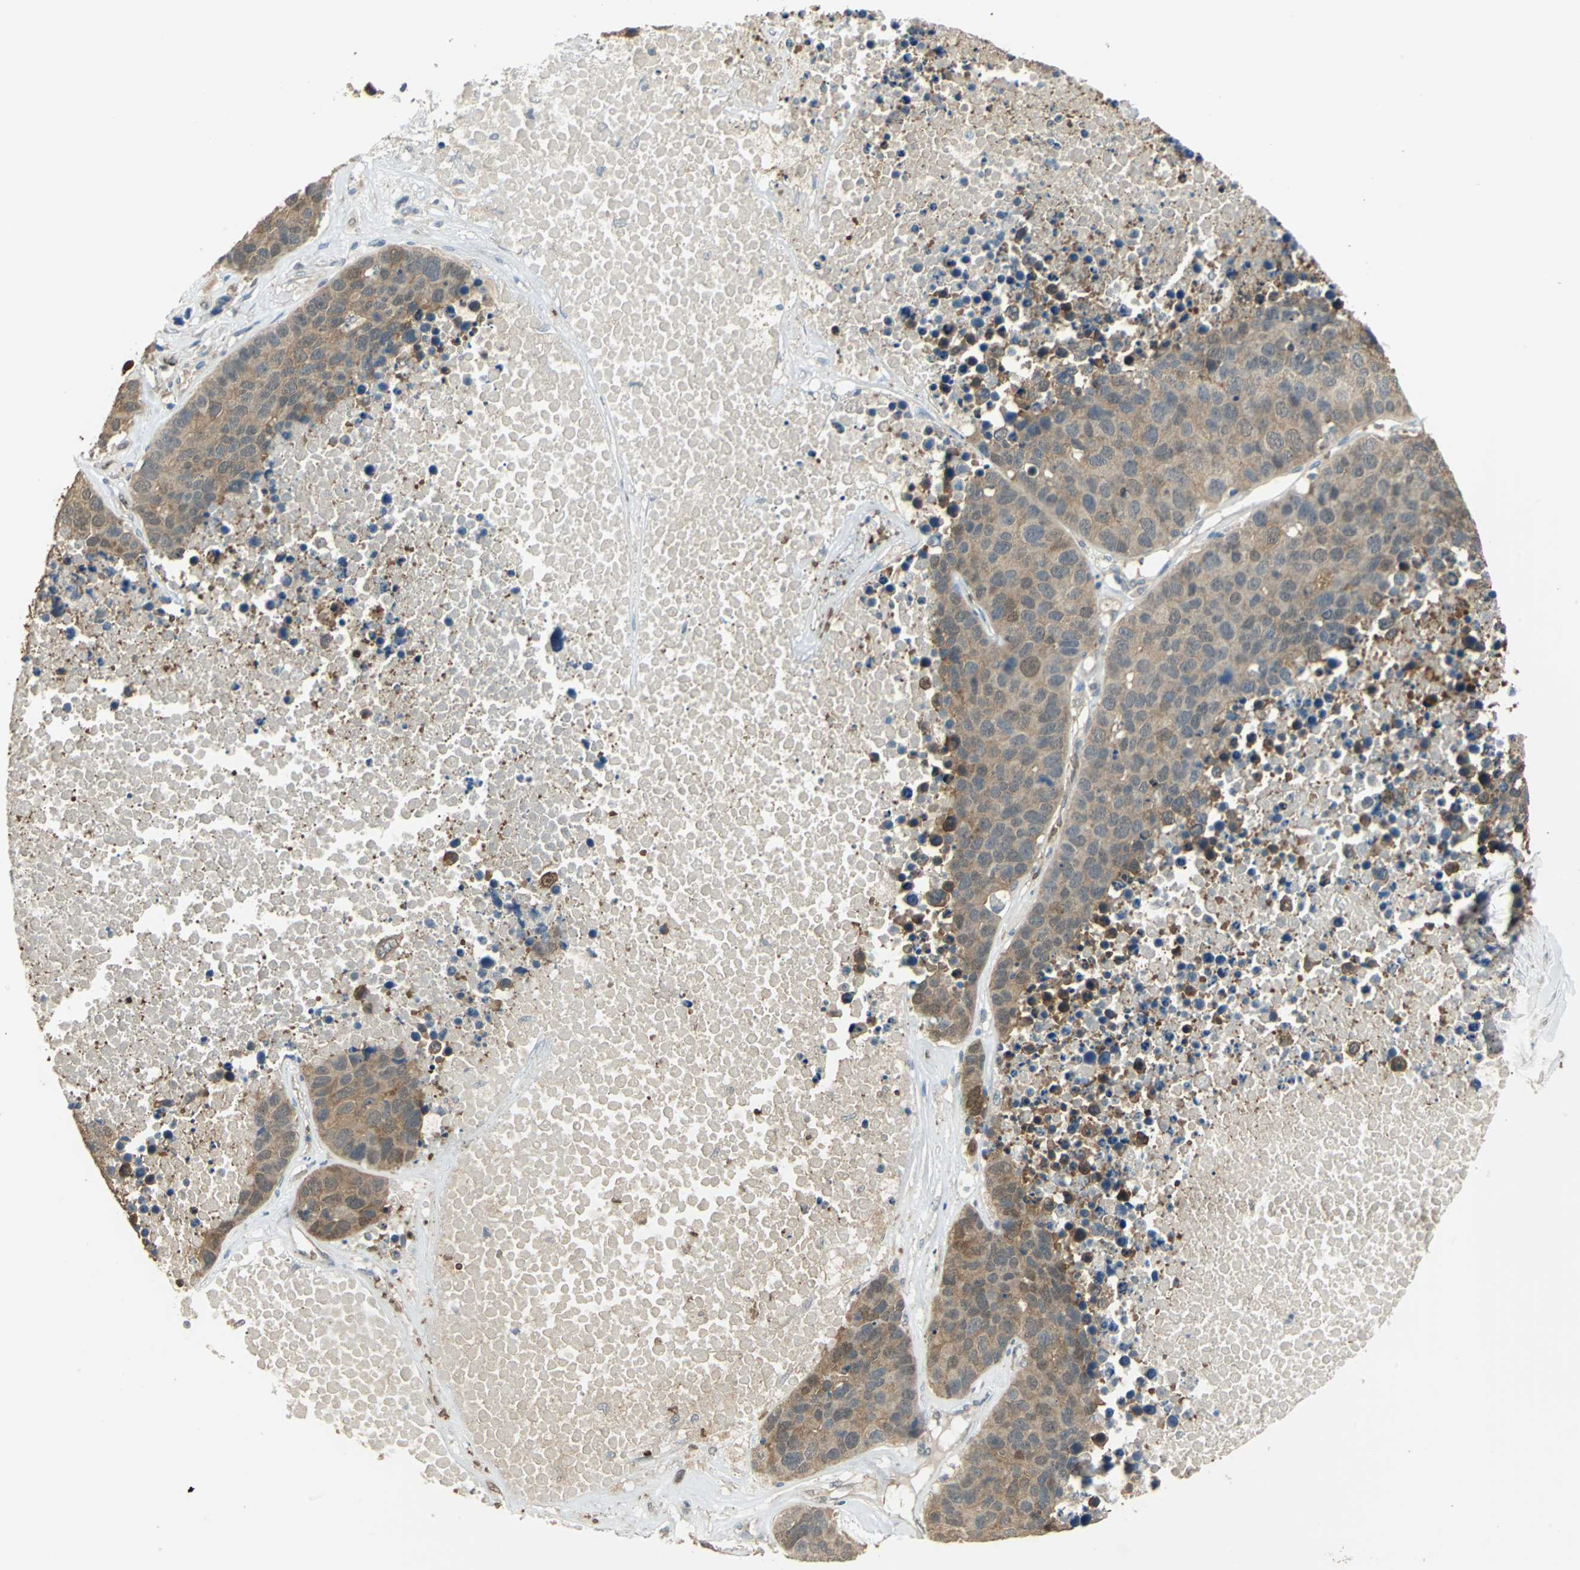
{"staining": {"intensity": "moderate", "quantity": ">75%", "location": "cytoplasmic/membranous"}, "tissue": "carcinoid", "cell_type": "Tumor cells", "image_type": "cancer", "snomed": [{"axis": "morphology", "description": "Carcinoid, malignant, NOS"}, {"axis": "topography", "description": "Lung"}], "caption": "Carcinoid stained with a brown dye shows moderate cytoplasmic/membranous positive staining in about >75% of tumor cells.", "gene": "DDAH1", "patient": {"sex": "male", "age": 60}}